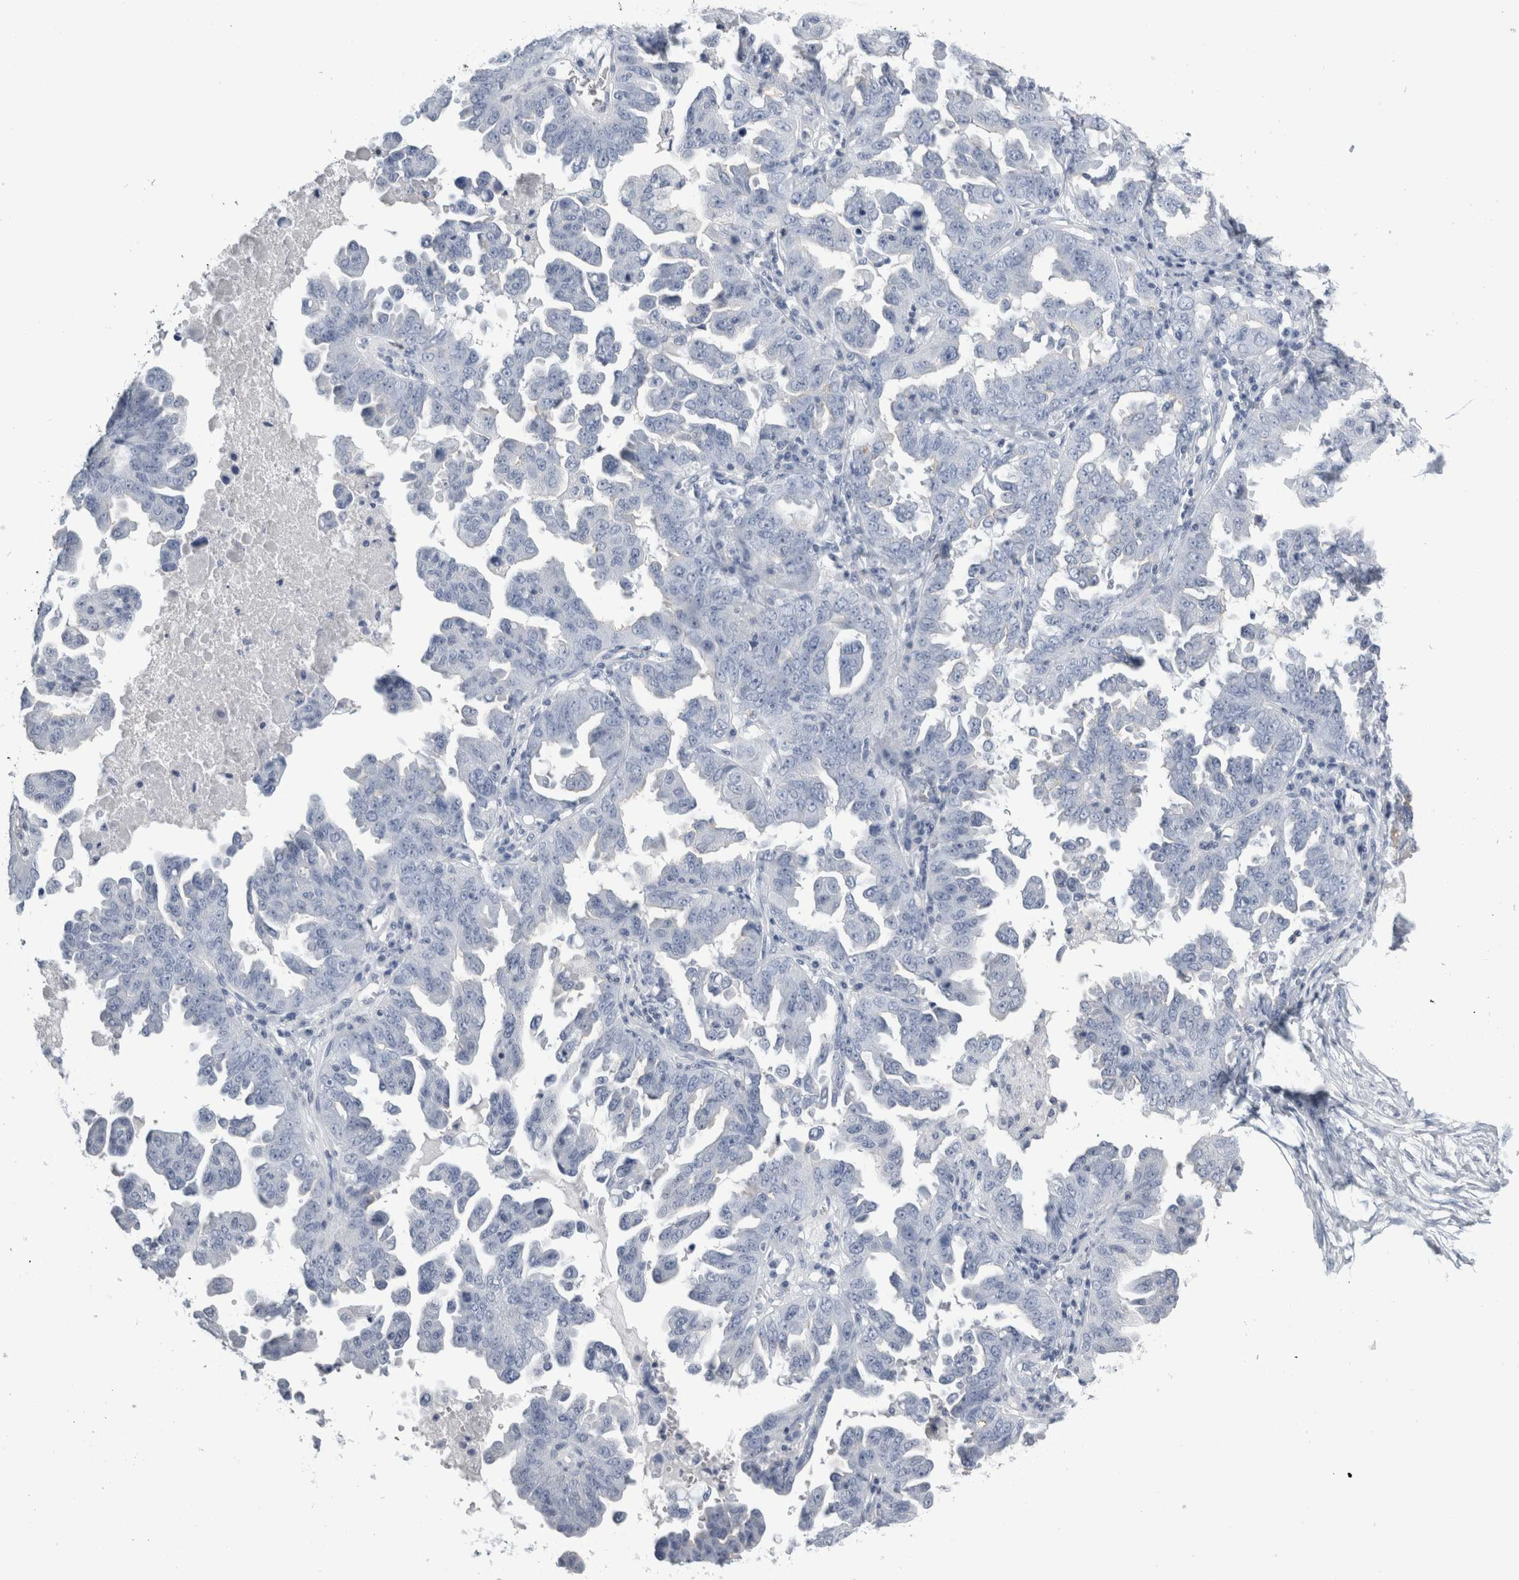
{"staining": {"intensity": "negative", "quantity": "none", "location": "none"}, "tissue": "ovarian cancer", "cell_type": "Tumor cells", "image_type": "cancer", "snomed": [{"axis": "morphology", "description": "Carcinoma, endometroid"}, {"axis": "topography", "description": "Ovary"}], "caption": "Tumor cells are negative for brown protein staining in ovarian cancer (endometroid carcinoma). (DAB IHC, high magnification).", "gene": "ANKFY1", "patient": {"sex": "female", "age": 62}}